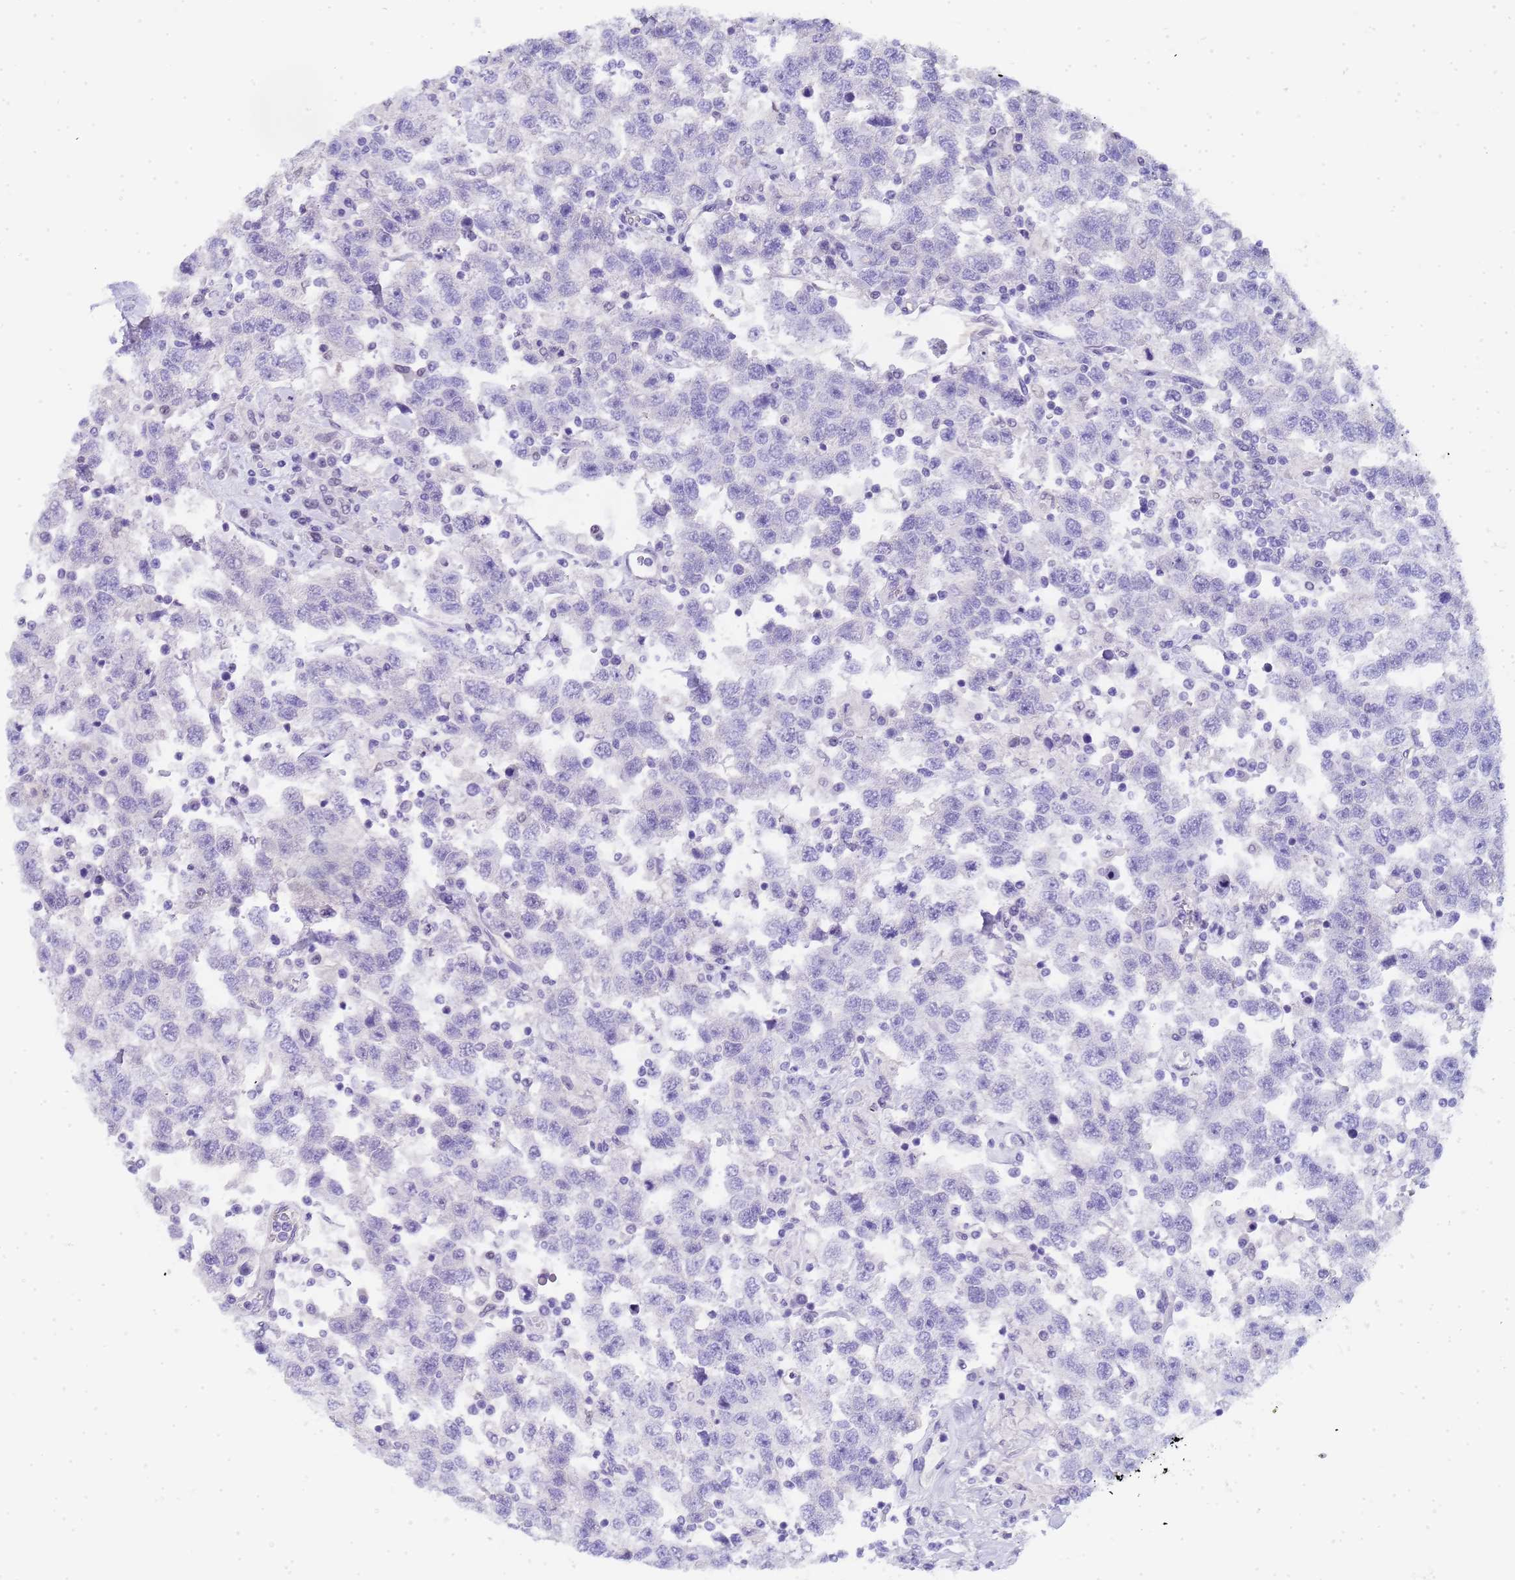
{"staining": {"intensity": "negative", "quantity": "none", "location": "none"}, "tissue": "testis cancer", "cell_type": "Tumor cells", "image_type": "cancer", "snomed": [{"axis": "morphology", "description": "Seminoma, NOS"}, {"axis": "topography", "description": "Testis"}], "caption": "This is an immunohistochemistry (IHC) photomicrograph of testis cancer. There is no expression in tumor cells.", "gene": "CTRC", "patient": {"sex": "male", "age": 41}}